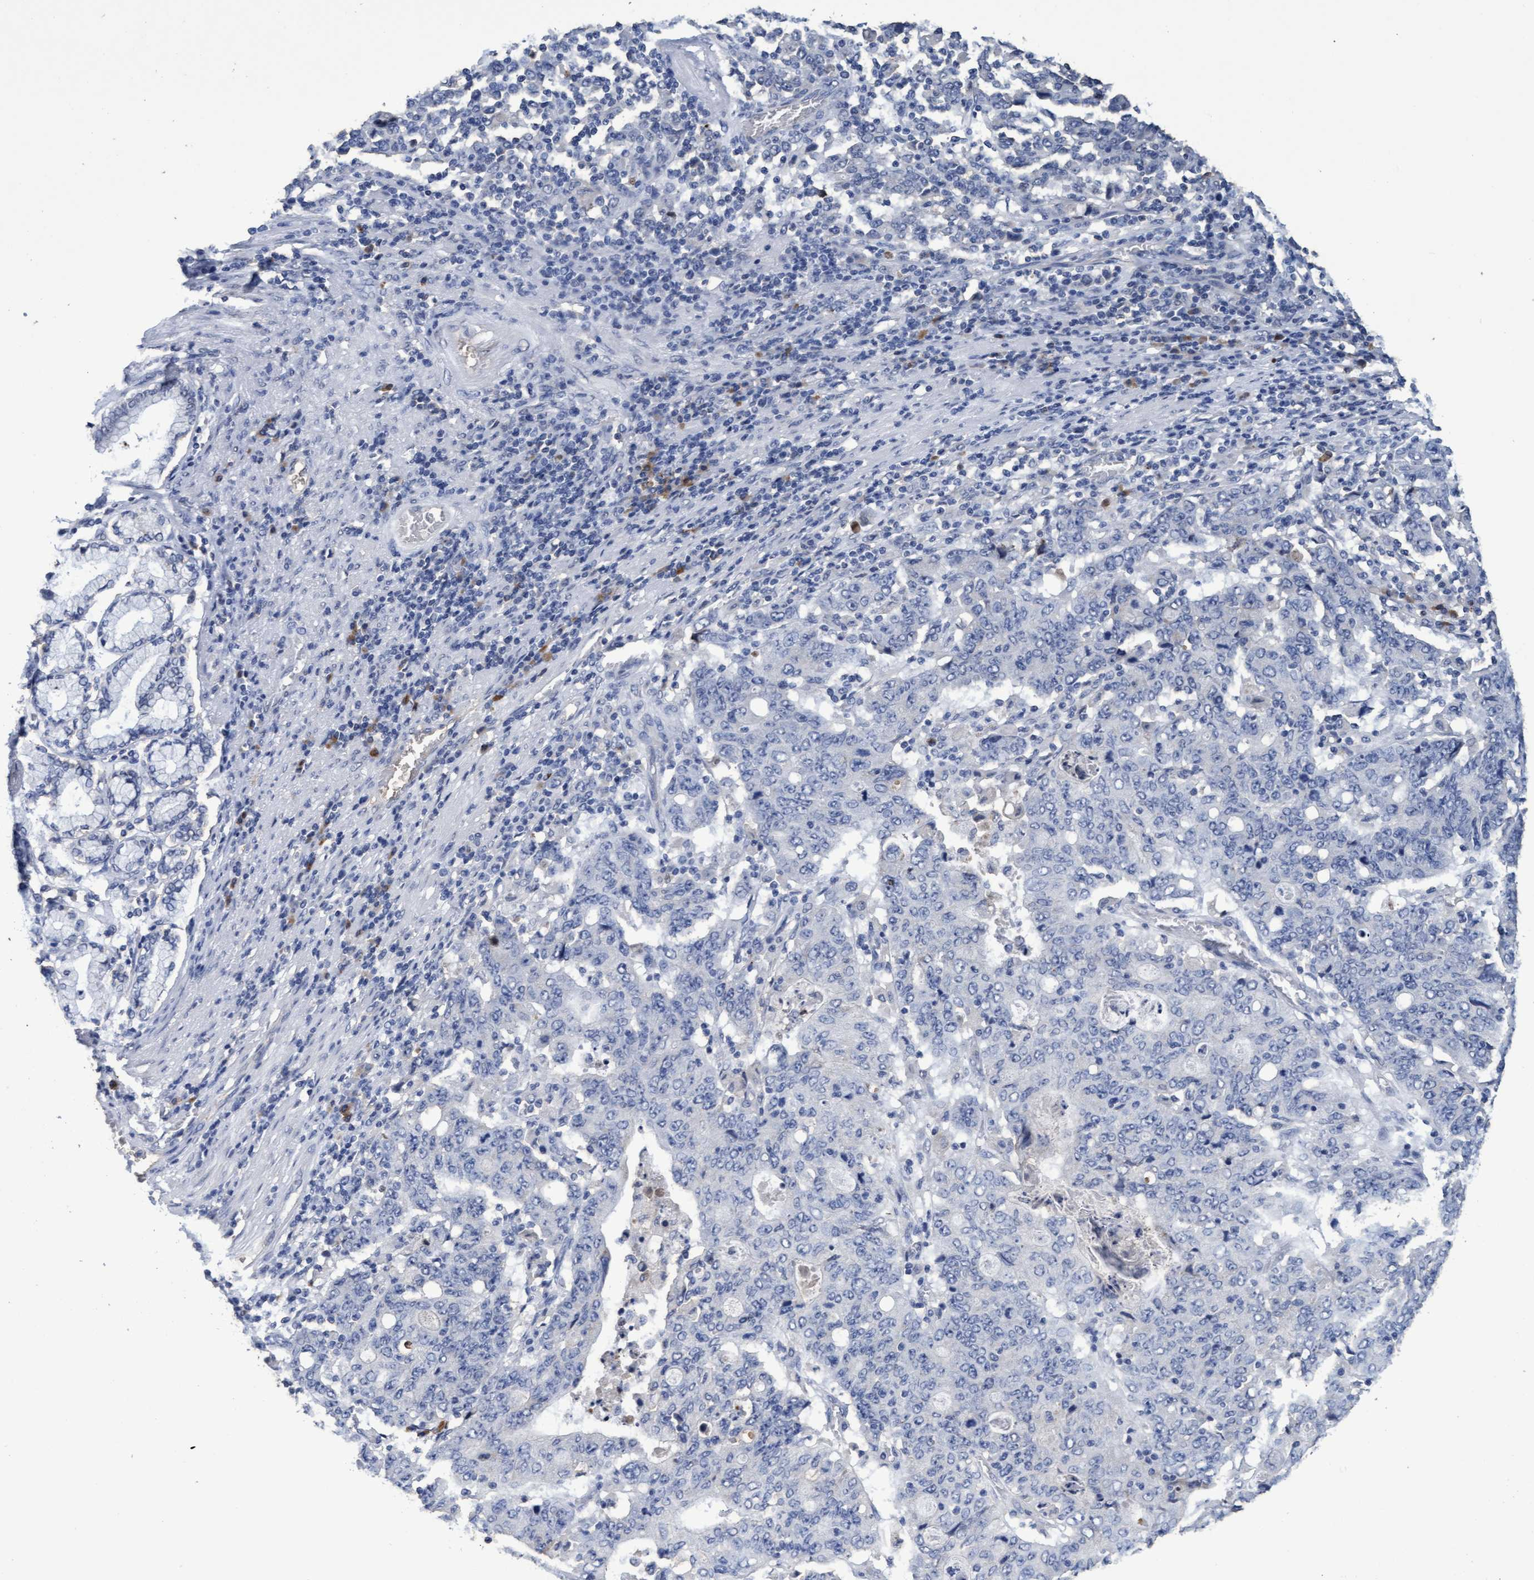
{"staining": {"intensity": "negative", "quantity": "none", "location": "none"}, "tissue": "stomach cancer", "cell_type": "Tumor cells", "image_type": "cancer", "snomed": [{"axis": "morphology", "description": "Adenocarcinoma, NOS"}, {"axis": "topography", "description": "Stomach, upper"}], "caption": "DAB (3,3'-diaminobenzidine) immunohistochemical staining of human adenocarcinoma (stomach) shows no significant positivity in tumor cells.", "gene": "GPR39", "patient": {"sex": "male", "age": 69}}